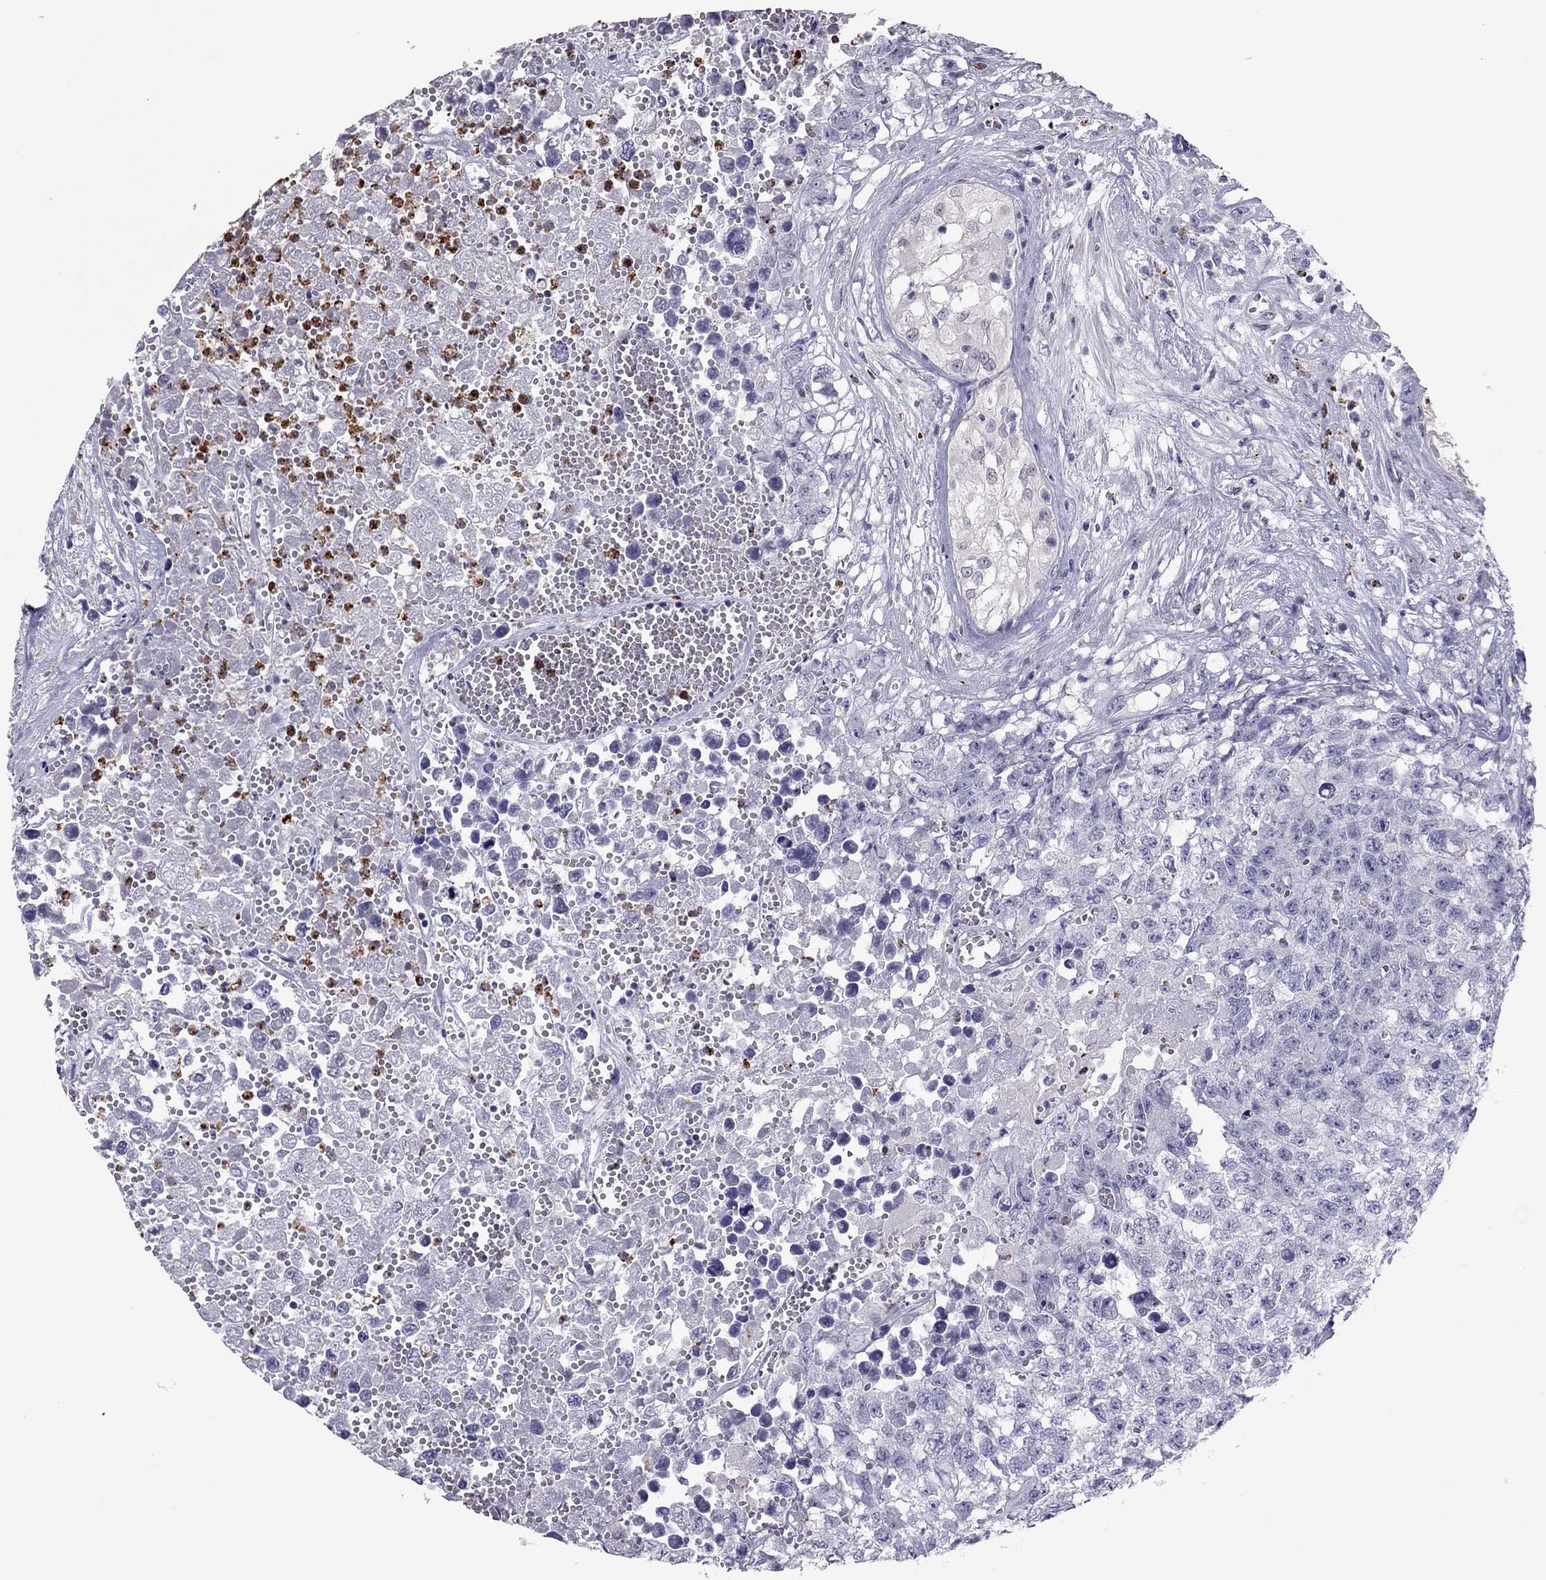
{"staining": {"intensity": "negative", "quantity": "none", "location": "none"}, "tissue": "testis cancer", "cell_type": "Tumor cells", "image_type": "cancer", "snomed": [{"axis": "morphology", "description": "Seminoma, NOS"}, {"axis": "morphology", "description": "Carcinoma, Embryonal, NOS"}, {"axis": "topography", "description": "Testis"}], "caption": "Tumor cells are negative for brown protein staining in embryonal carcinoma (testis).", "gene": "CCL27", "patient": {"sex": "male", "age": 22}}